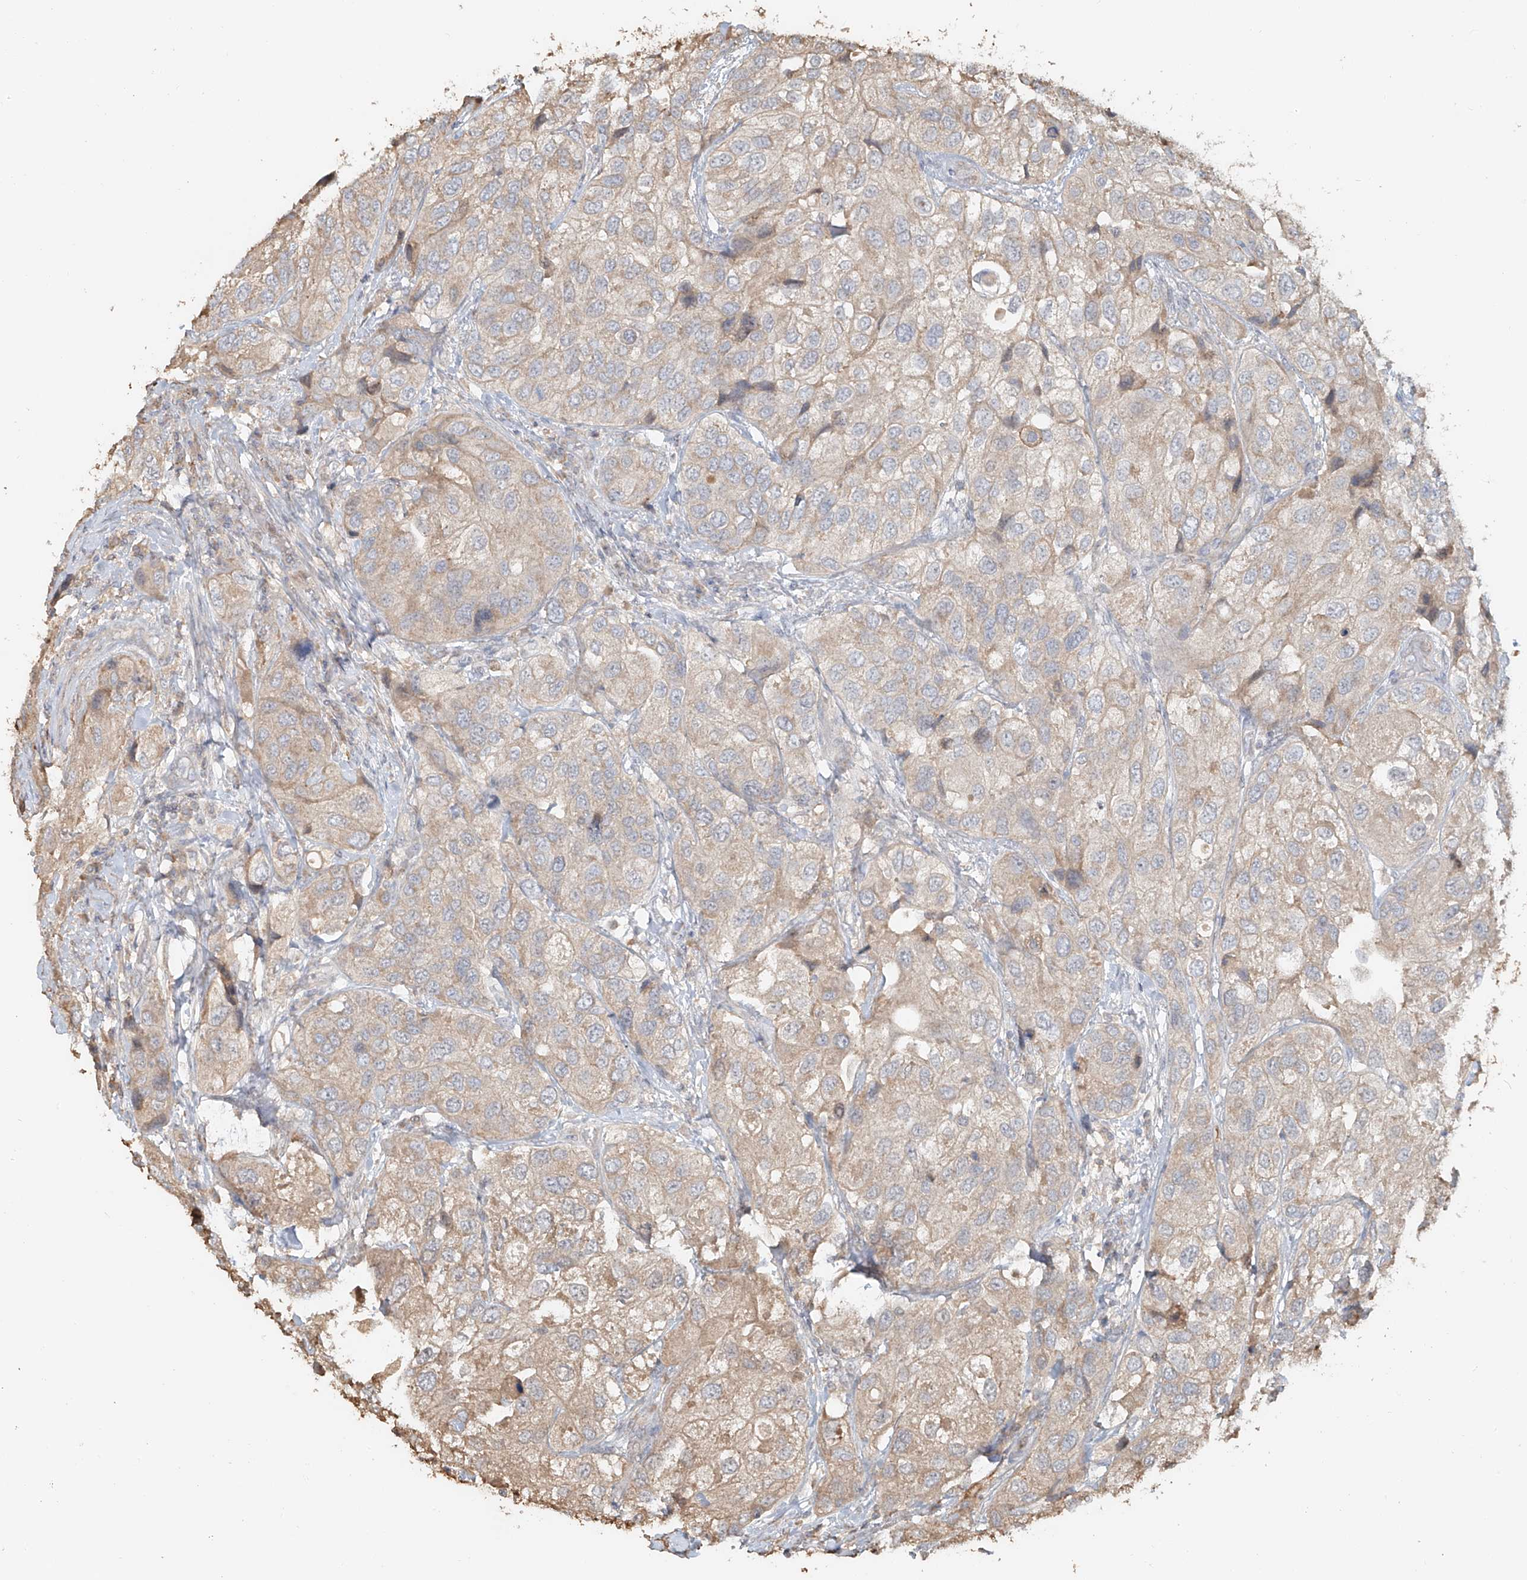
{"staining": {"intensity": "moderate", "quantity": "<25%", "location": "cytoplasmic/membranous"}, "tissue": "urothelial cancer", "cell_type": "Tumor cells", "image_type": "cancer", "snomed": [{"axis": "morphology", "description": "Urothelial carcinoma, High grade"}, {"axis": "topography", "description": "Urinary bladder"}], "caption": "Moderate cytoplasmic/membranous positivity is identified in about <25% of tumor cells in urothelial cancer.", "gene": "NPHS1", "patient": {"sex": "female", "age": 64}}